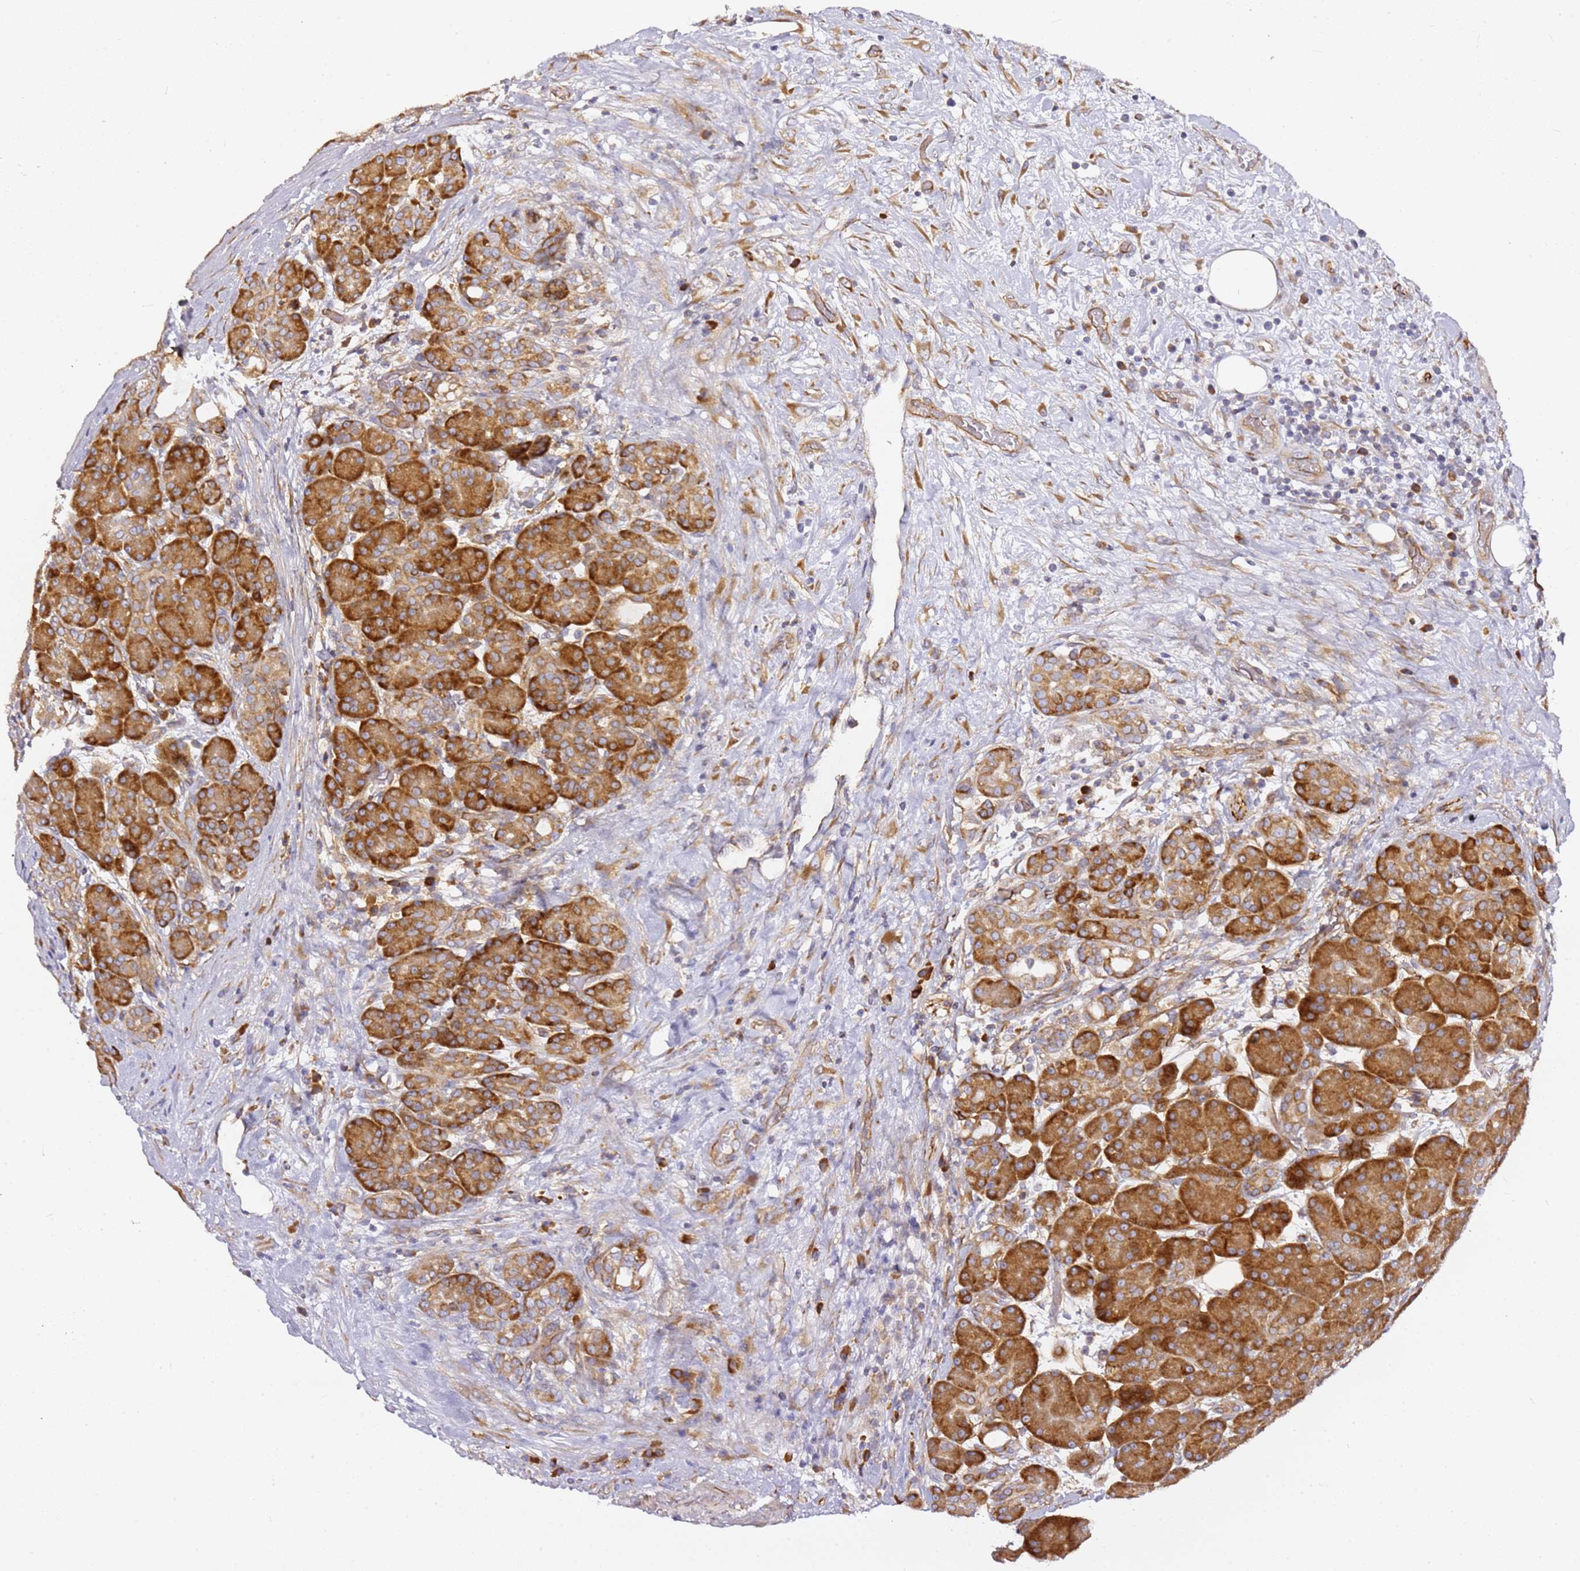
{"staining": {"intensity": "strong", "quantity": ">75%", "location": "cytoplasmic/membranous"}, "tissue": "pancreas", "cell_type": "Exocrine glandular cells", "image_type": "normal", "snomed": [{"axis": "morphology", "description": "Normal tissue, NOS"}, {"axis": "topography", "description": "Pancreas"}], "caption": "Normal pancreas exhibits strong cytoplasmic/membranous positivity in approximately >75% of exocrine glandular cells The staining was performed using DAB, with brown indicating positive protein expression. Nuclei are stained blue with hematoxylin..", "gene": "KIF7", "patient": {"sex": "male", "age": 63}}